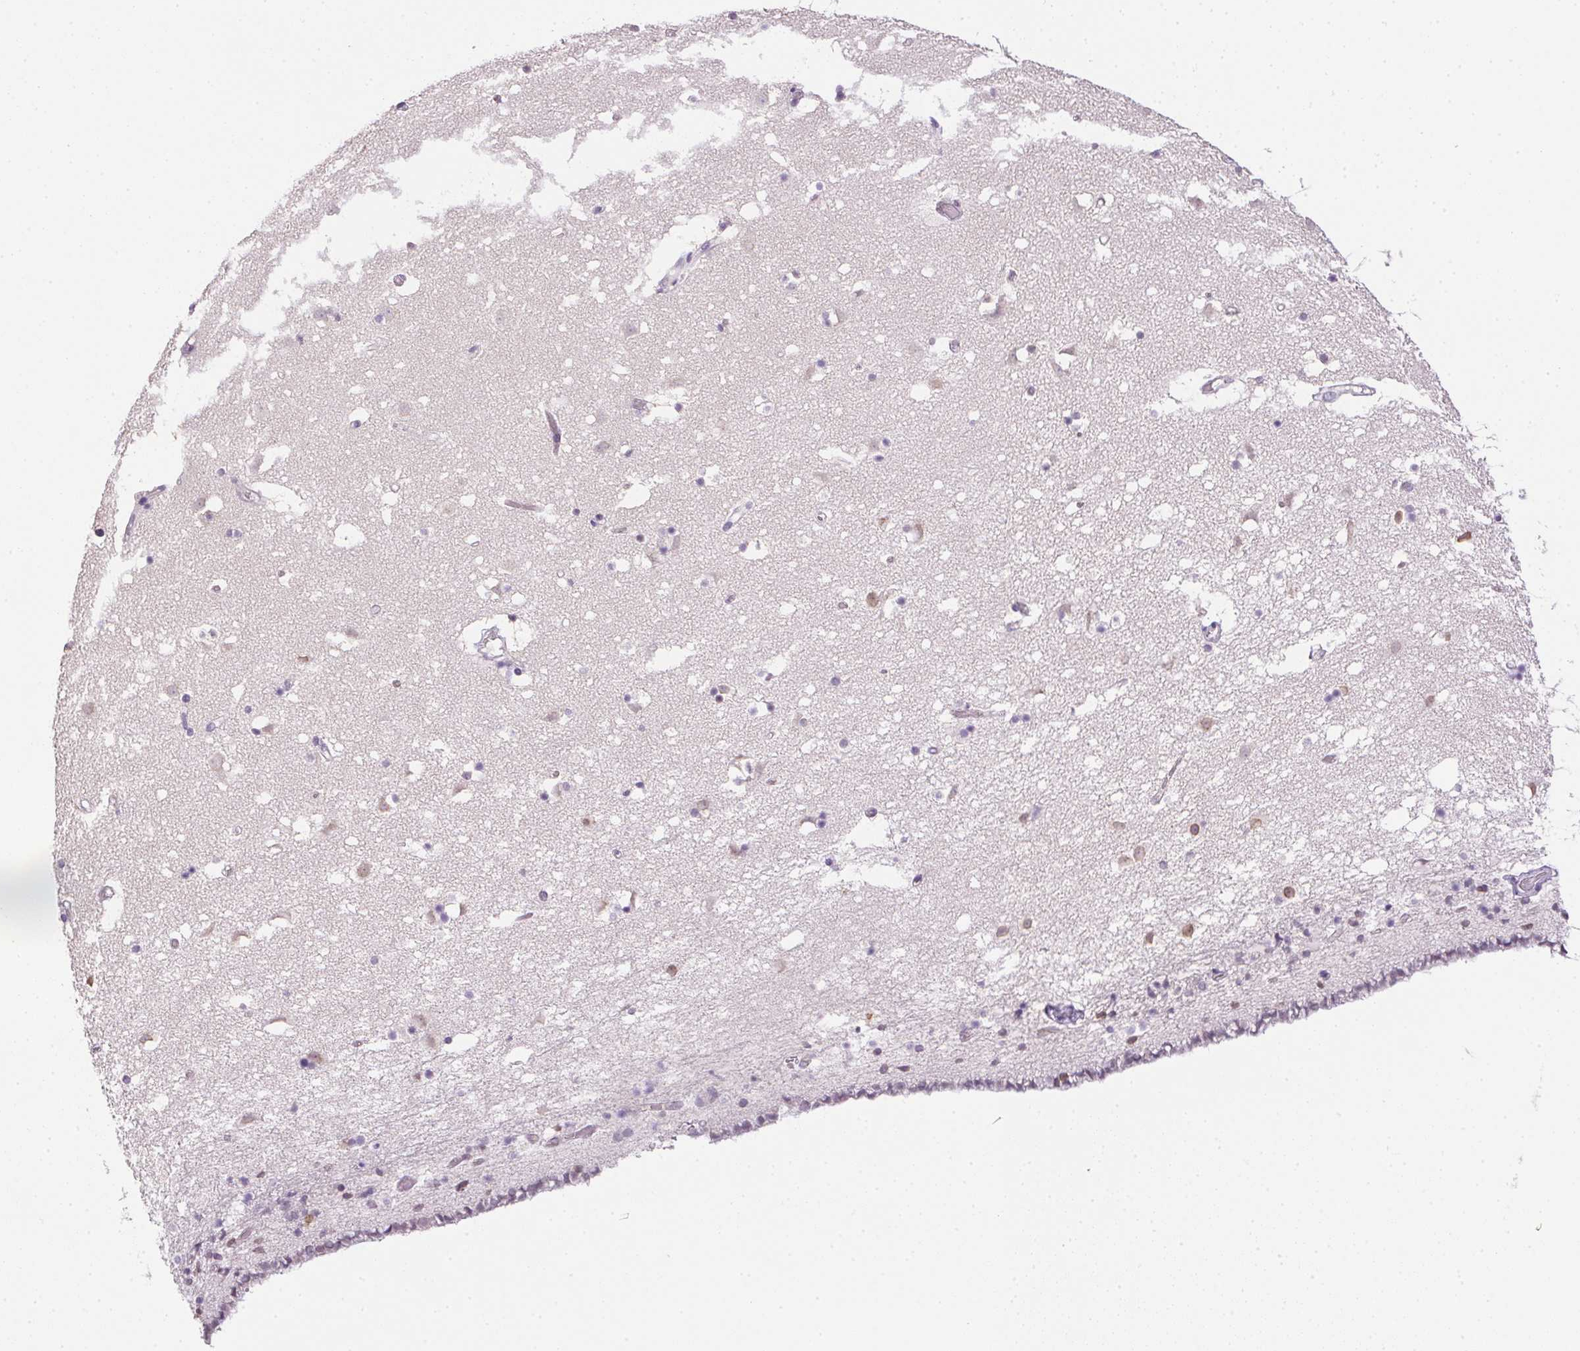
{"staining": {"intensity": "weak", "quantity": "<25%", "location": "nuclear"}, "tissue": "caudate", "cell_type": "Glial cells", "image_type": "normal", "snomed": [{"axis": "morphology", "description": "Normal tissue, NOS"}, {"axis": "topography", "description": "Lateral ventricle wall"}], "caption": "Immunohistochemical staining of normal human caudate reveals no significant expression in glial cells.", "gene": "PRL", "patient": {"sex": "female", "age": 42}}